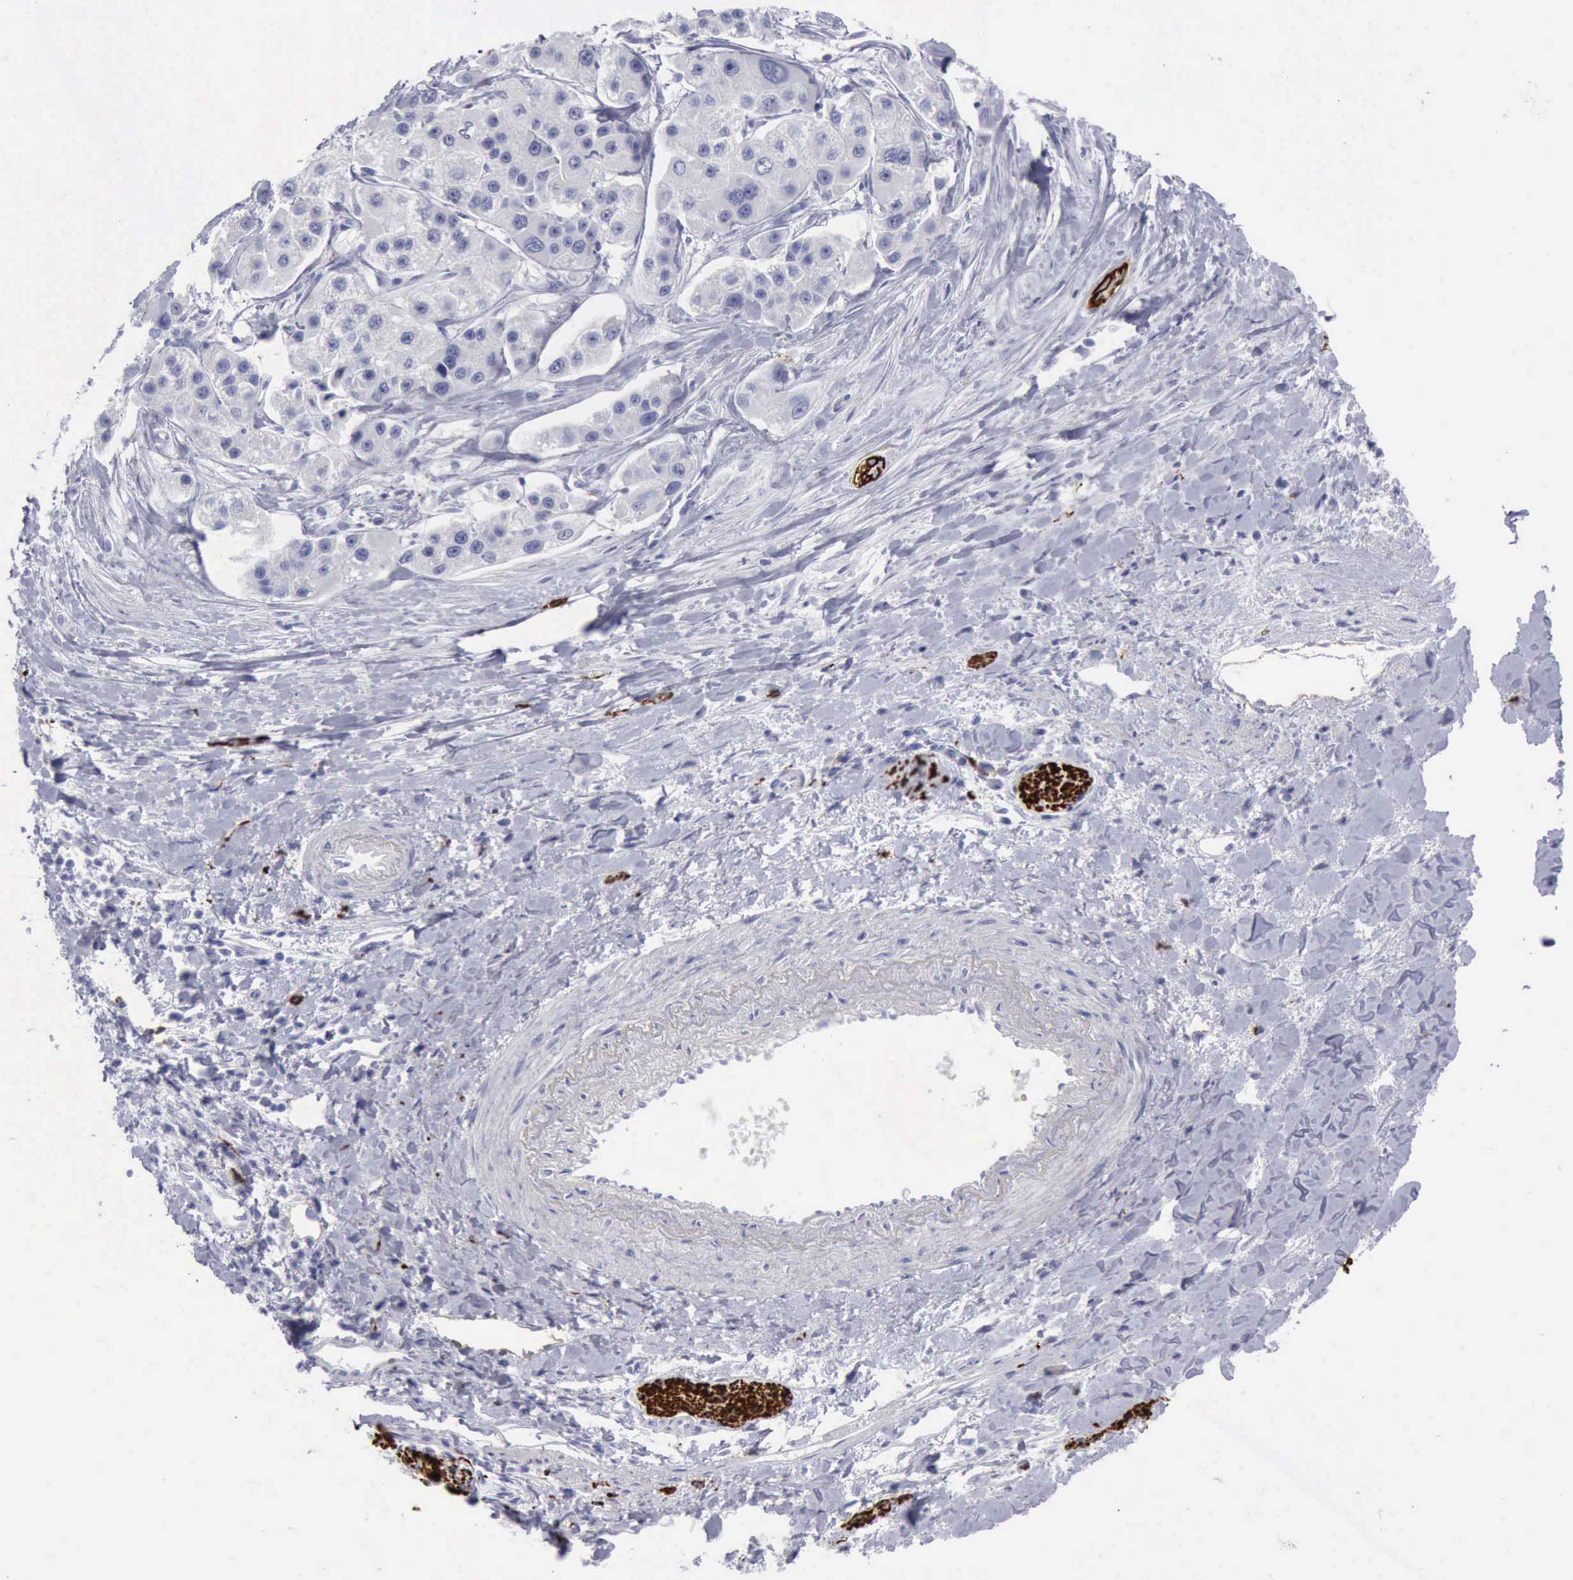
{"staining": {"intensity": "negative", "quantity": "none", "location": "none"}, "tissue": "liver cancer", "cell_type": "Tumor cells", "image_type": "cancer", "snomed": [{"axis": "morphology", "description": "Carcinoma, Hepatocellular, NOS"}, {"axis": "topography", "description": "Liver"}], "caption": "Immunohistochemistry histopathology image of liver hepatocellular carcinoma stained for a protein (brown), which displays no positivity in tumor cells.", "gene": "NCAM1", "patient": {"sex": "female", "age": 85}}